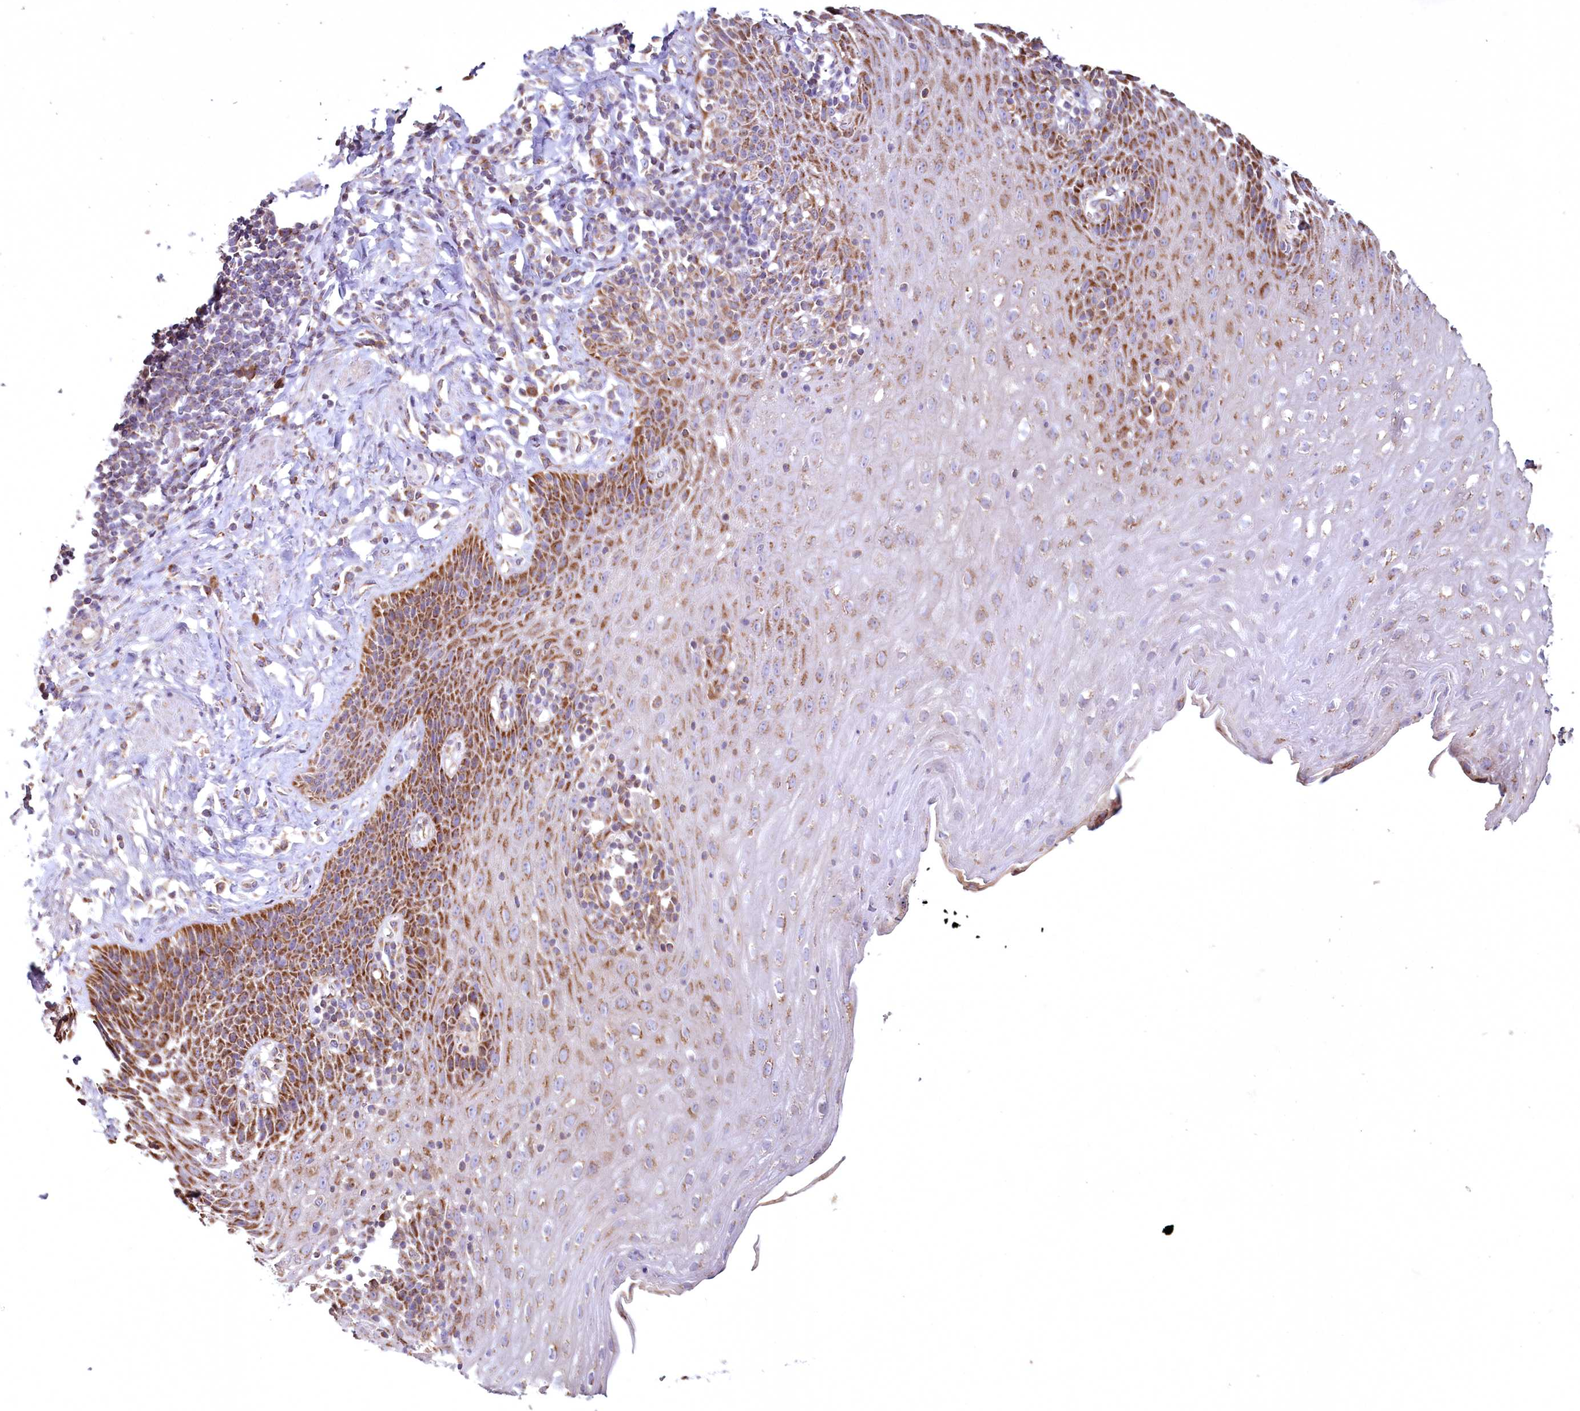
{"staining": {"intensity": "strong", "quantity": ">75%", "location": "cytoplasmic/membranous"}, "tissue": "esophagus", "cell_type": "Squamous epithelial cells", "image_type": "normal", "snomed": [{"axis": "morphology", "description": "Normal tissue, NOS"}, {"axis": "topography", "description": "Esophagus"}], "caption": "IHC of benign esophagus reveals high levels of strong cytoplasmic/membranous expression in approximately >75% of squamous epithelial cells.", "gene": "MRPL44", "patient": {"sex": "female", "age": 61}}